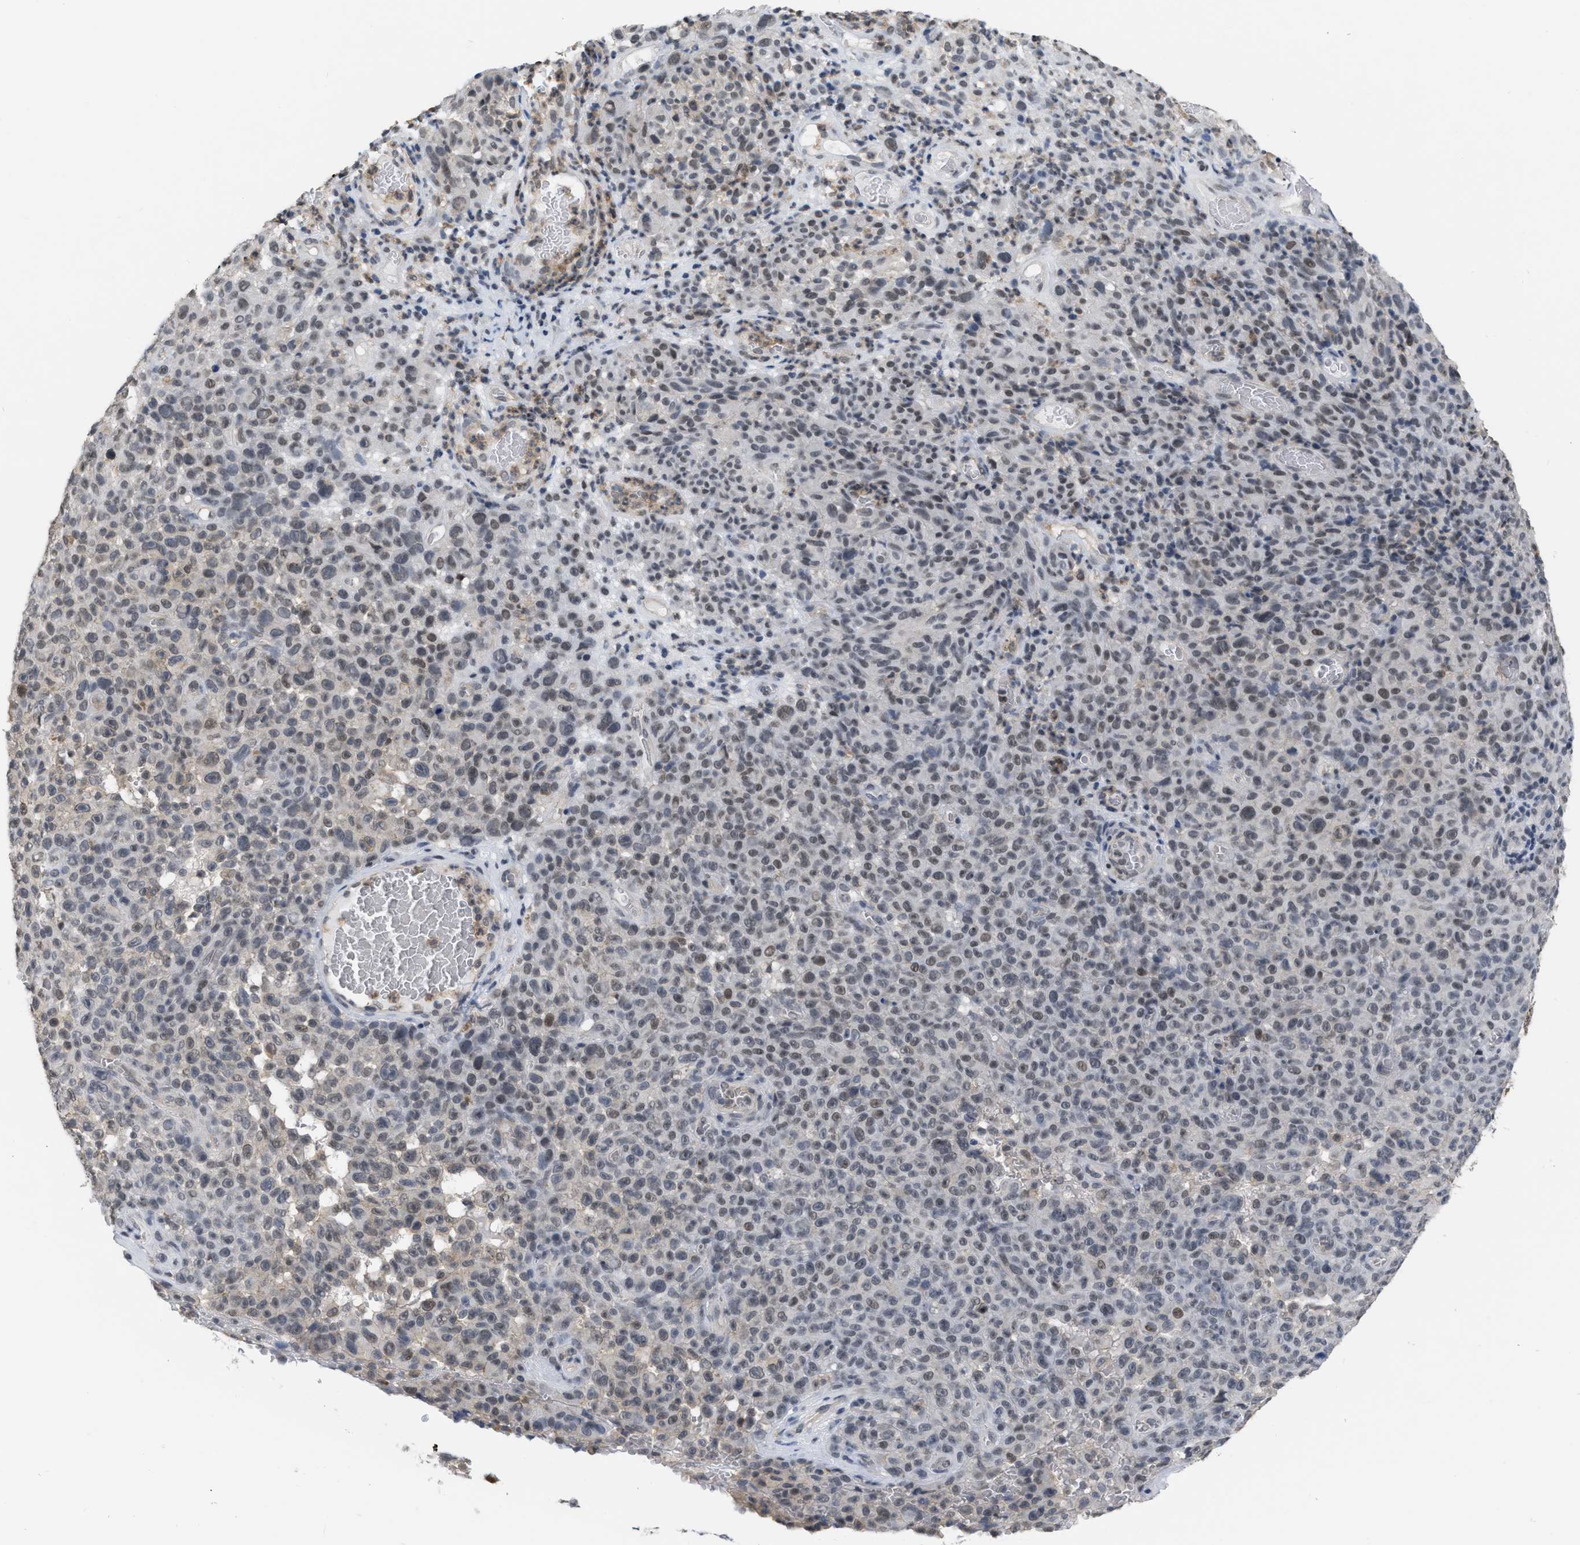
{"staining": {"intensity": "weak", "quantity": ">75%", "location": "nuclear"}, "tissue": "melanoma", "cell_type": "Tumor cells", "image_type": "cancer", "snomed": [{"axis": "morphology", "description": "Malignant melanoma, NOS"}, {"axis": "topography", "description": "Skin"}], "caption": "Melanoma stained with IHC shows weak nuclear positivity in approximately >75% of tumor cells. Nuclei are stained in blue.", "gene": "BAIAP2L1", "patient": {"sex": "female", "age": 82}}